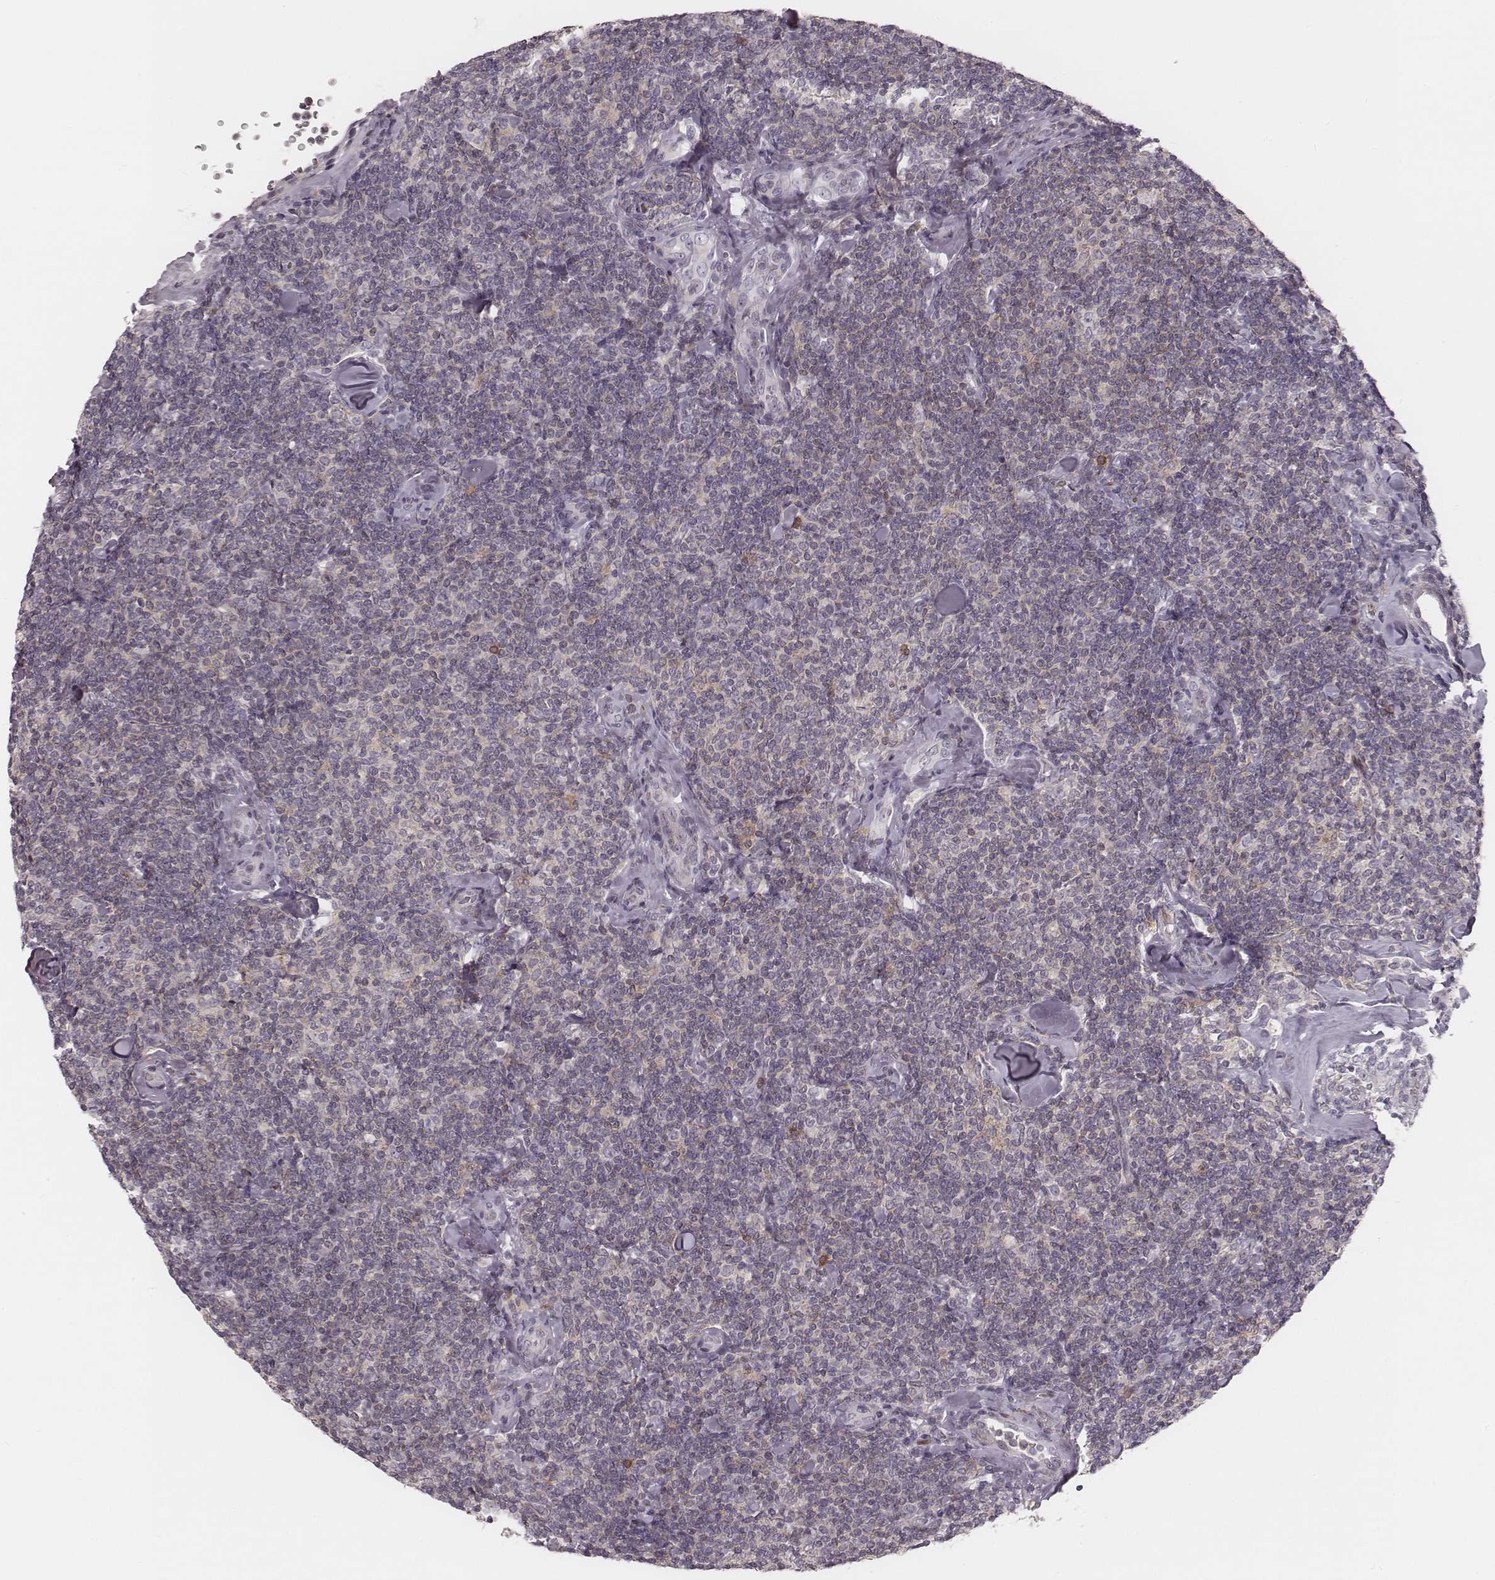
{"staining": {"intensity": "negative", "quantity": "none", "location": "none"}, "tissue": "lymphoma", "cell_type": "Tumor cells", "image_type": "cancer", "snomed": [{"axis": "morphology", "description": "Malignant lymphoma, non-Hodgkin's type, Low grade"}, {"axis": "topography", "description": "Lymph node"}], "caption": "Tumor cells are negative for protein expression in human low-grade malignant lymphoma, non-Hodgkin's type. (IHC, brightfield microscopy, high magnification).", "gene": "MSX1", "patient": {"sex": "female", "age": 56}}